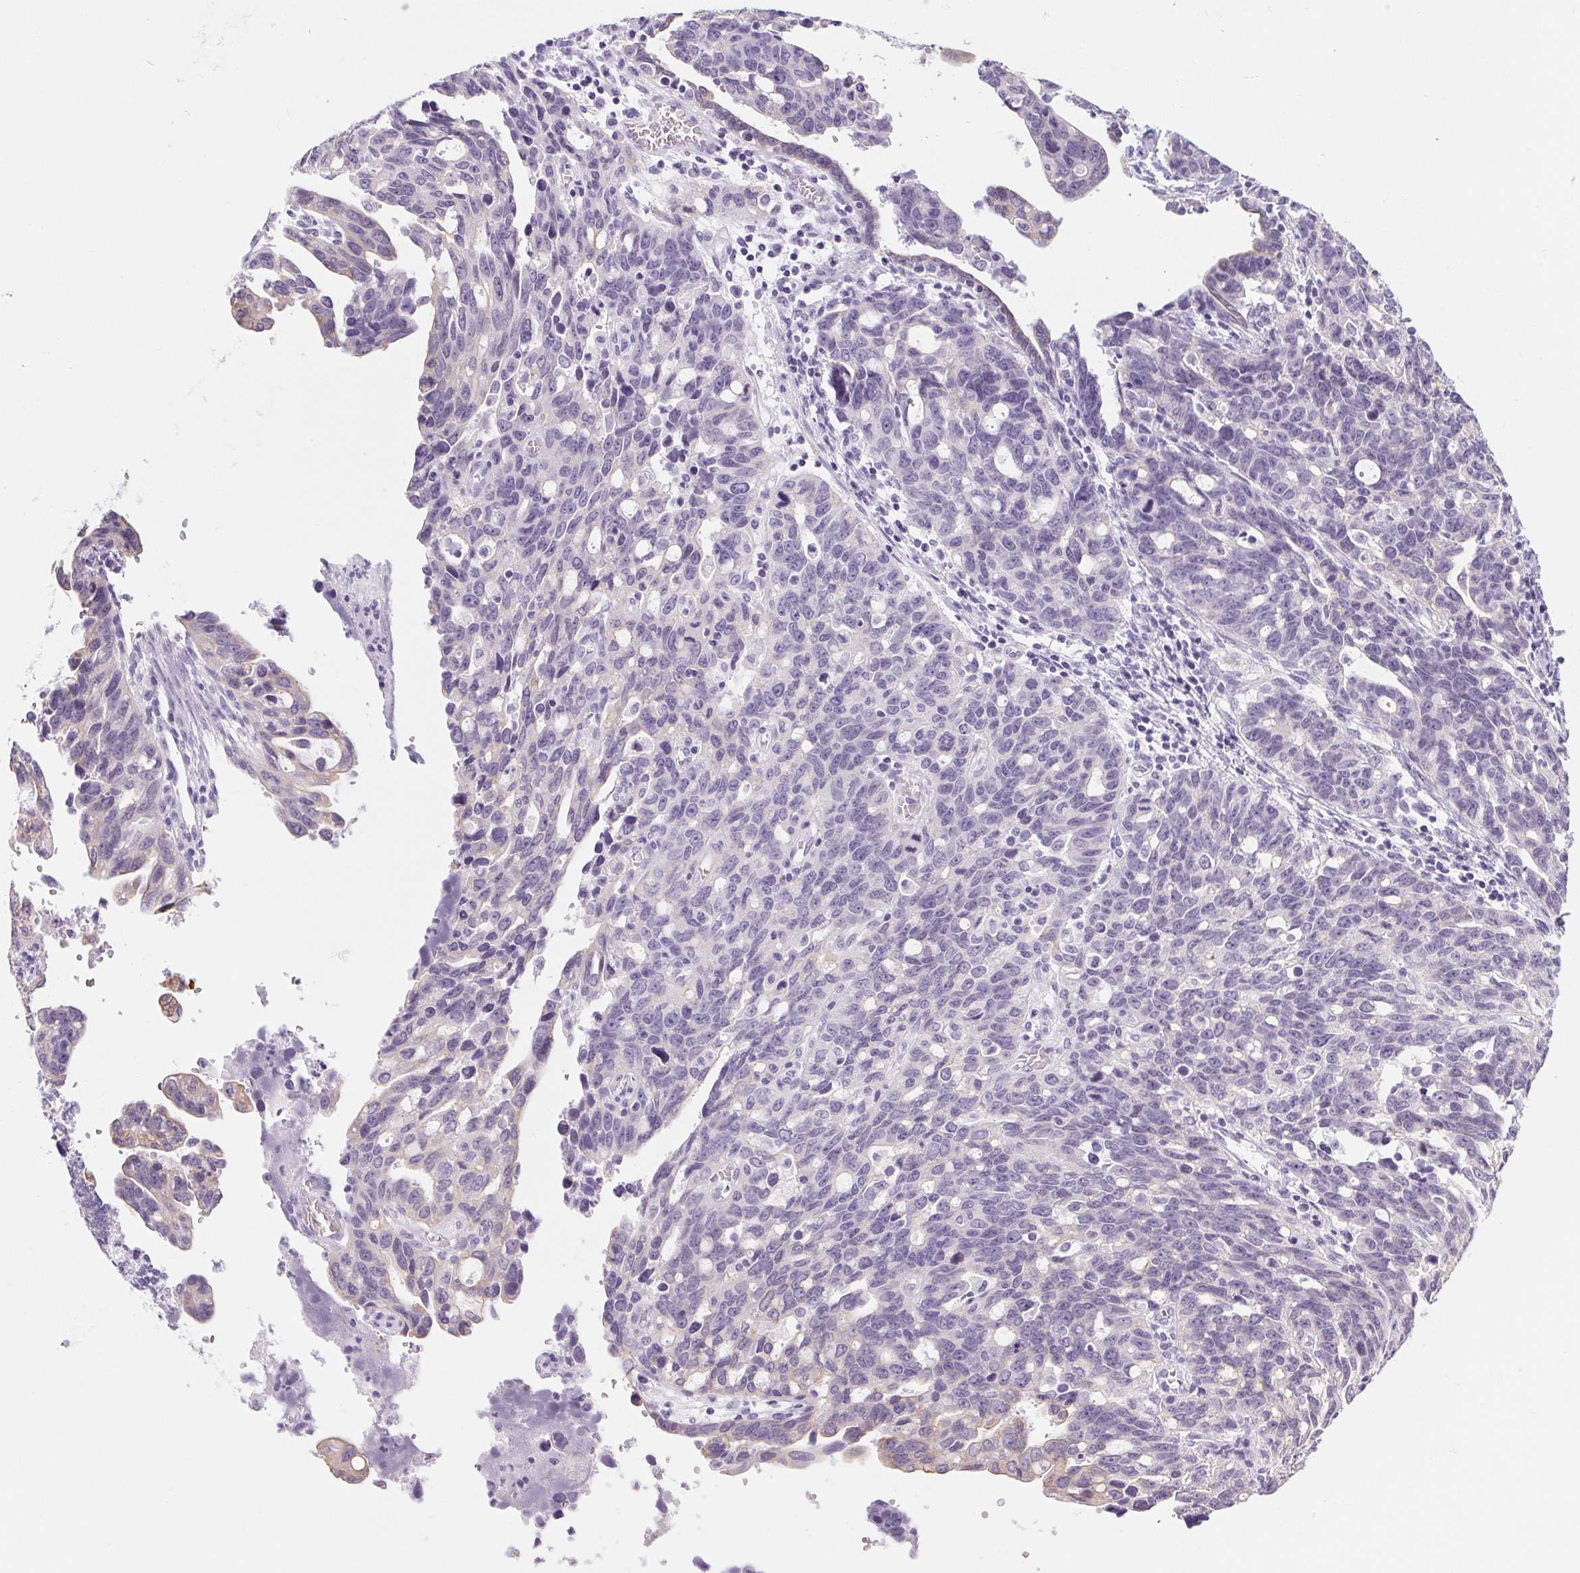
{"staining": {"intensity": "weak", "quantity": "<25%", "location": "cytoplasmic/membranous"}, "tissue": "ovarian cancer", "cell_type": "Tumor cells", "image_type": "cancer", "snomed": [{"axis": "morphology", "description": "Cystadenocarcinoma, serous, NOS"}, {"axis": "topography", "description": "Ovary"}], "caption": "This is a micrograph of IHC staining of ovarian serous cystadenocarcinoma, which shows no expression in tumor cells.", "gene": "RPTN", "patient": {"sex": "female", "age": 69}}